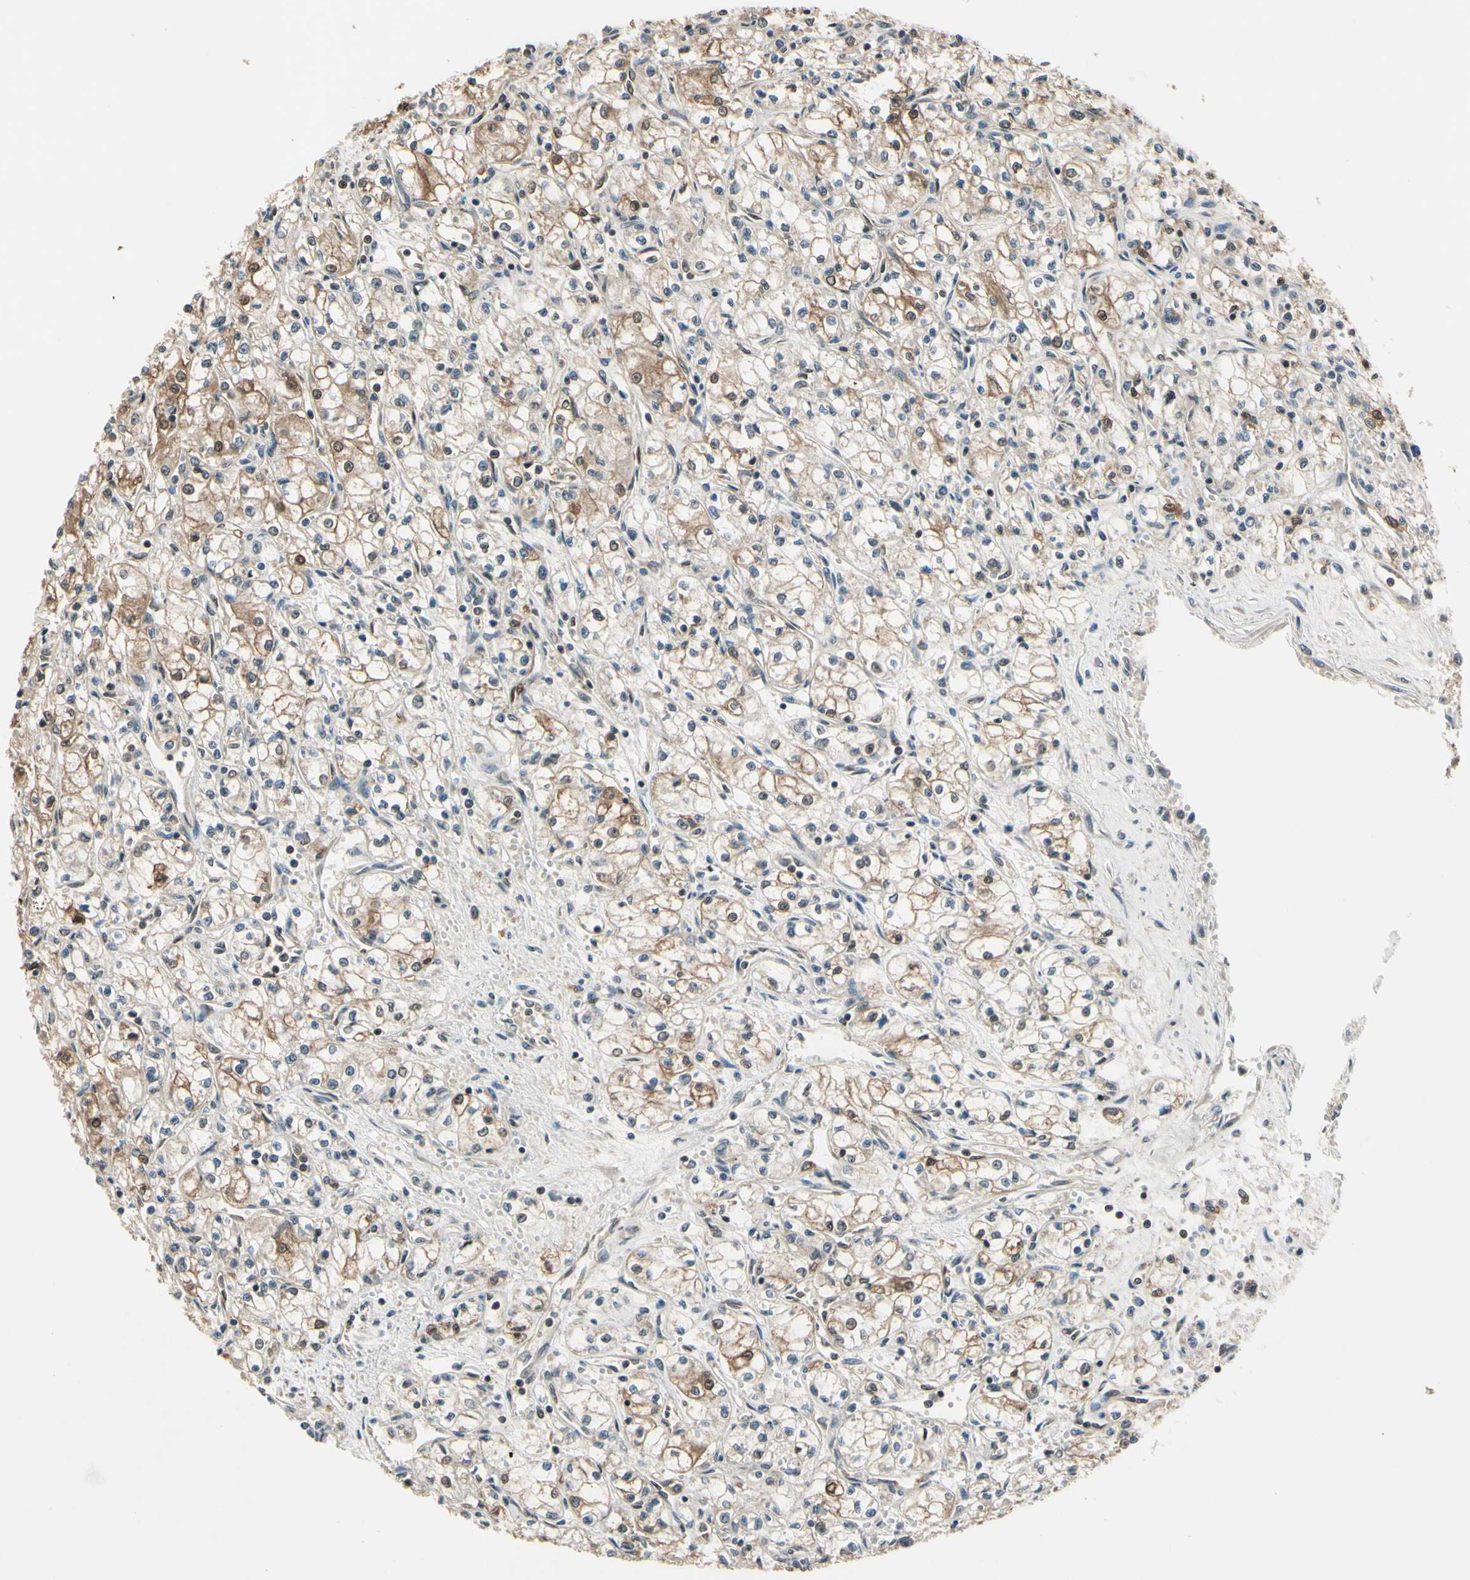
{"staining": {"intensity": "moderate", "quantity": ">75%", "location": "cytoplasmic/membranous,nuclear"}, "tissue": "renal cancer", "cell_type": "Tumor cells", "image_type": "cancer", "snomed": [{"axis": "morphology", "description": "Normal tissue, NOS"}, {"axis": "morphology", "description": "Adenocarcinoma, NOS"}, {"axis": "topography", "description": "Kidney"}], "caption": "A brown stain labels moderate cytoplasmic/membranous and nuclear staining of a protein in human adenocarcinoma (renal) tumor cells. Nuclei are stained in blue.", "gene": "TAF12", "patient": {"sex": "male", "age": 59}}